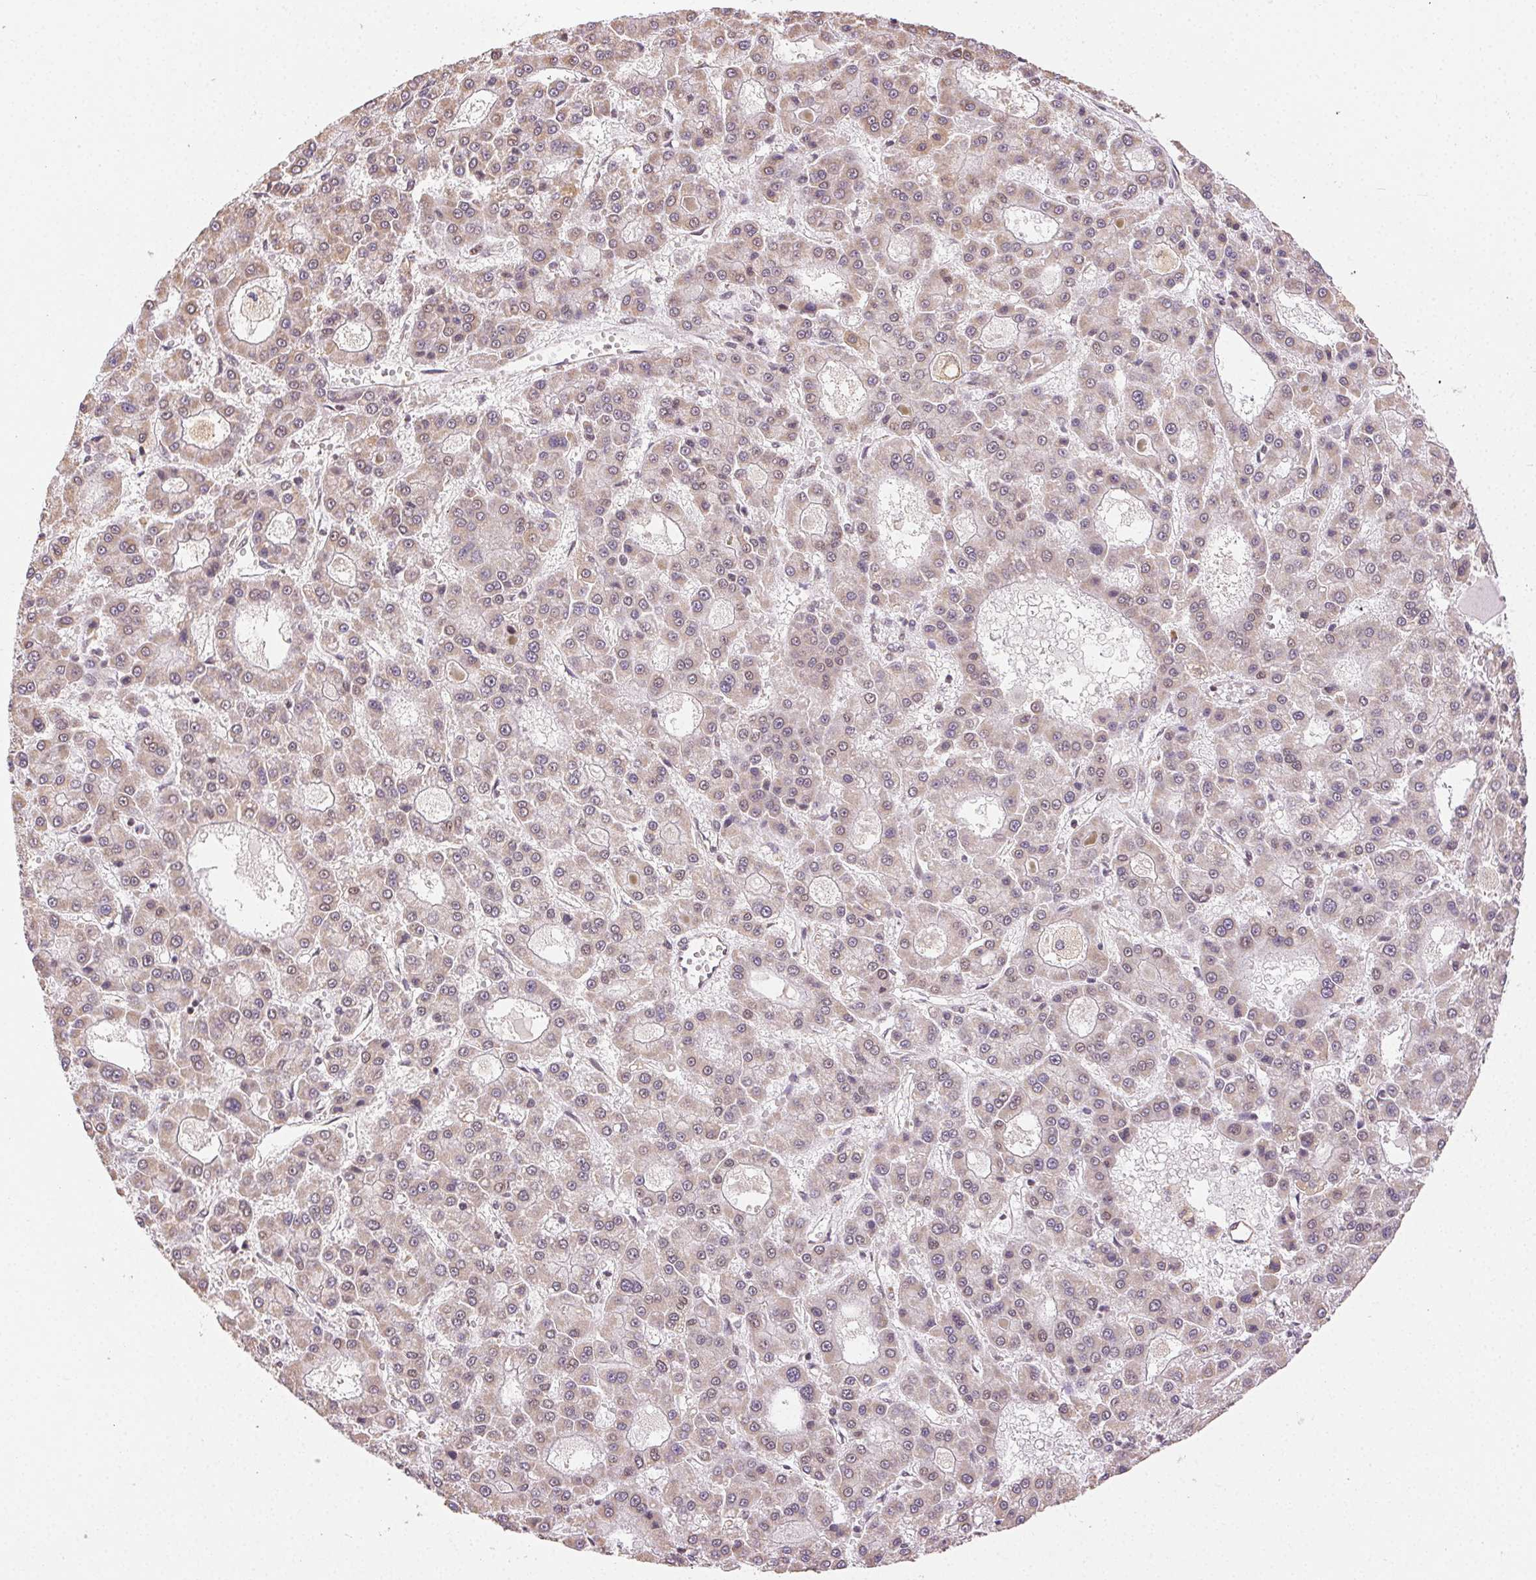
{"staining": {"intensity": "weak", "quantity": "25%-75%", "location": "cytoplasmic/membranous"}, "tissue": "liver cancer", "cell_type": "Tumor cells", "image_type": "cancer", "snomed": [{"axis": "morphology", "description": "Carcinoma, Hepatocellular, NOS"}, {"axis": "topography", "description": "Liver"}], "caption": "Immunohistochemistry photomicrograph of neoplastic tissue: human liver hepatocellular carcinoma stained using immunohistochemistry exhibits low levels of weak protein expression localized specifically in the cytoplasmic/membranous of tumor cells, appearing as a cytoplasmic/membranous brown color.", "gene": "PIWIL4", "patient": {"sex": "male", "age": 70}}